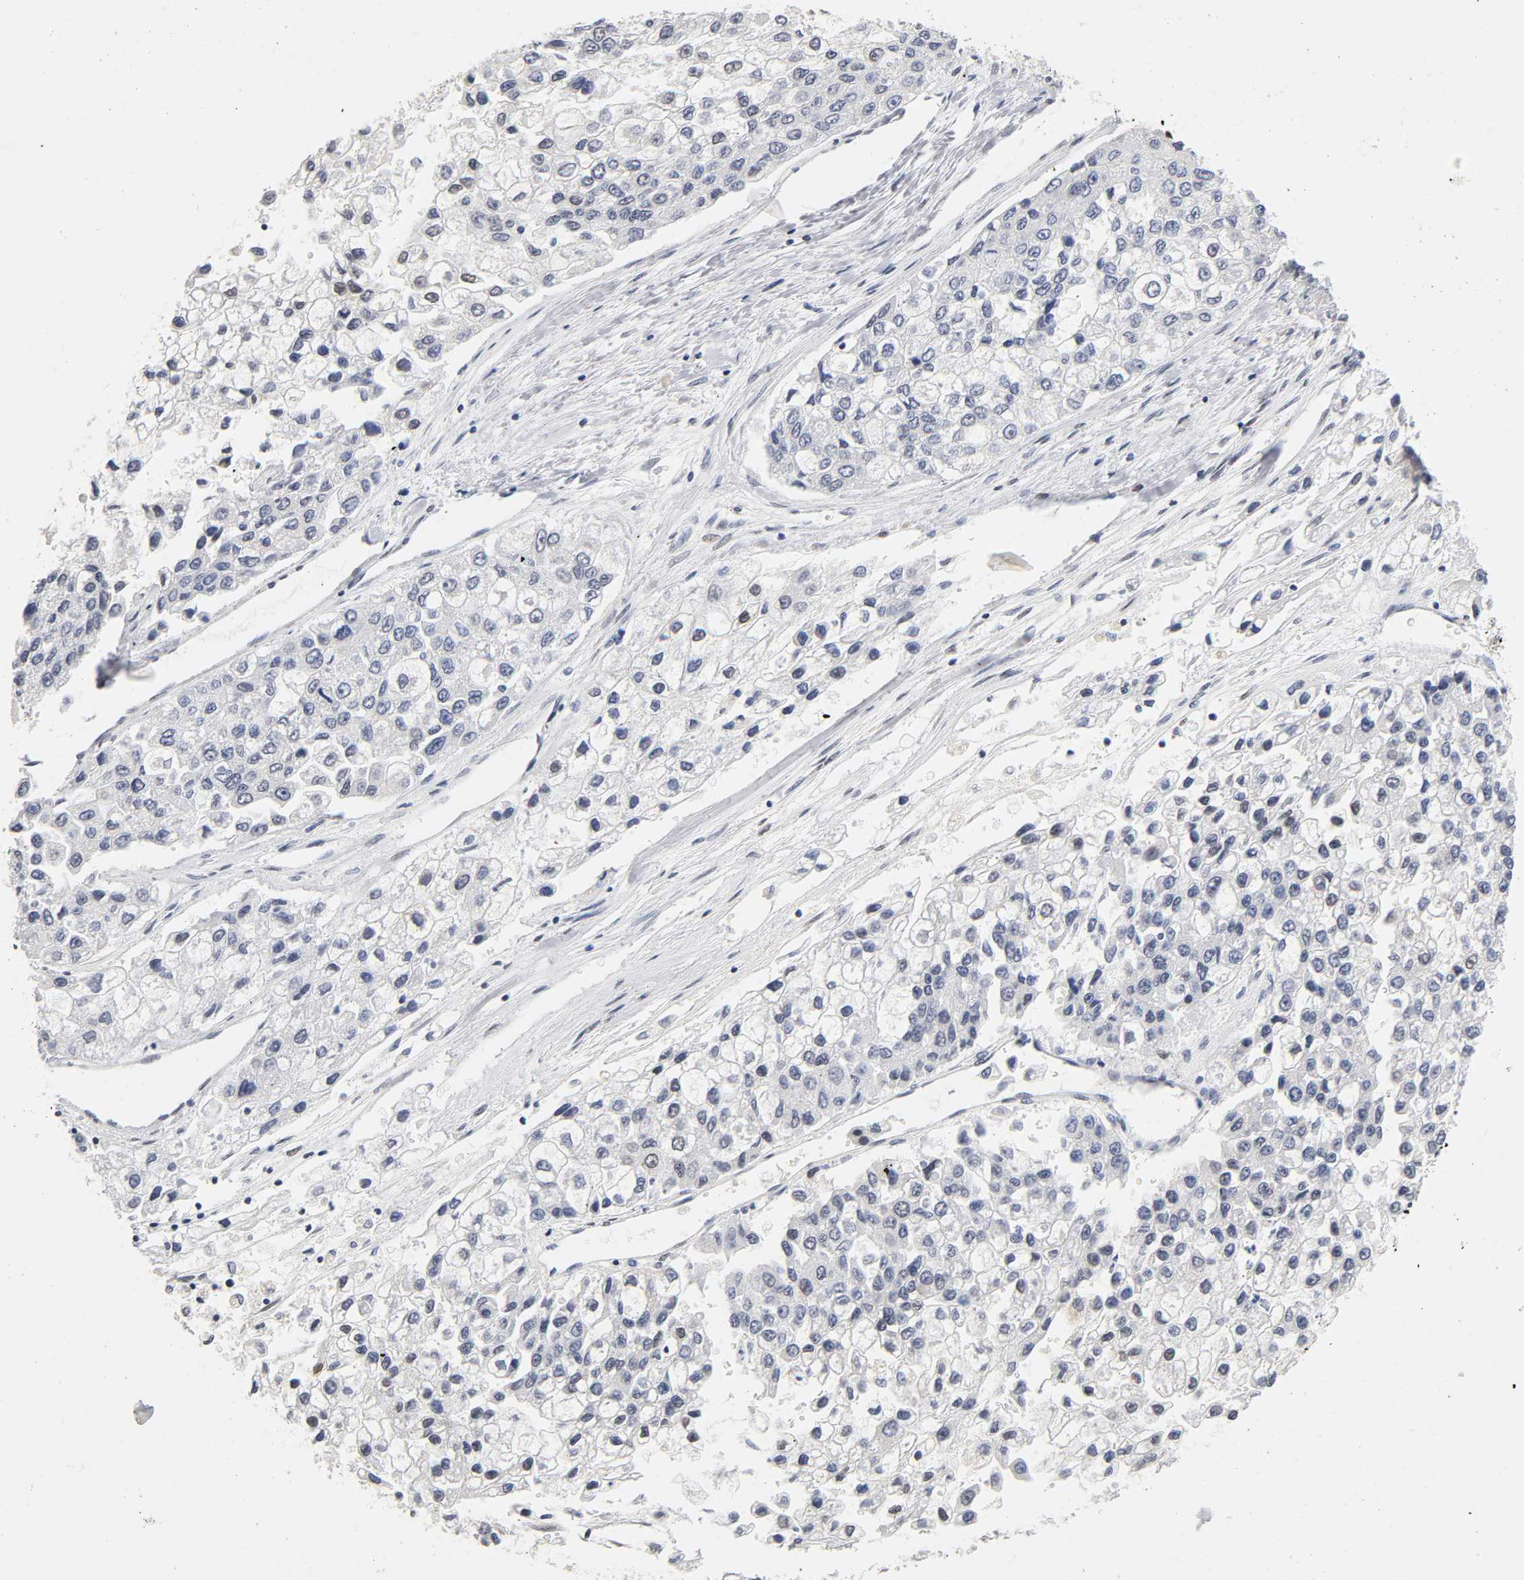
{"staining": {"intensity": "negative", "quantity": "none", "location": "none"}, "tissue": "liver cancer", "cell_type": "Tumor cells", "image_type": "cancer", "snomed": [{"axis": "morphology", "description": "Carcinoma, Hepatocellular, NOS"}, {"axis": "topography", "description": "Liver"}], "caption": "Immunohistochemistry (IHC) histopathology image of human liver hepatocellular carcinoma stained for a protein (brown), which reveals no staining in tumor cells.", "gene": "NR3C1", "patient": {"sex": "female", "age": 66}}